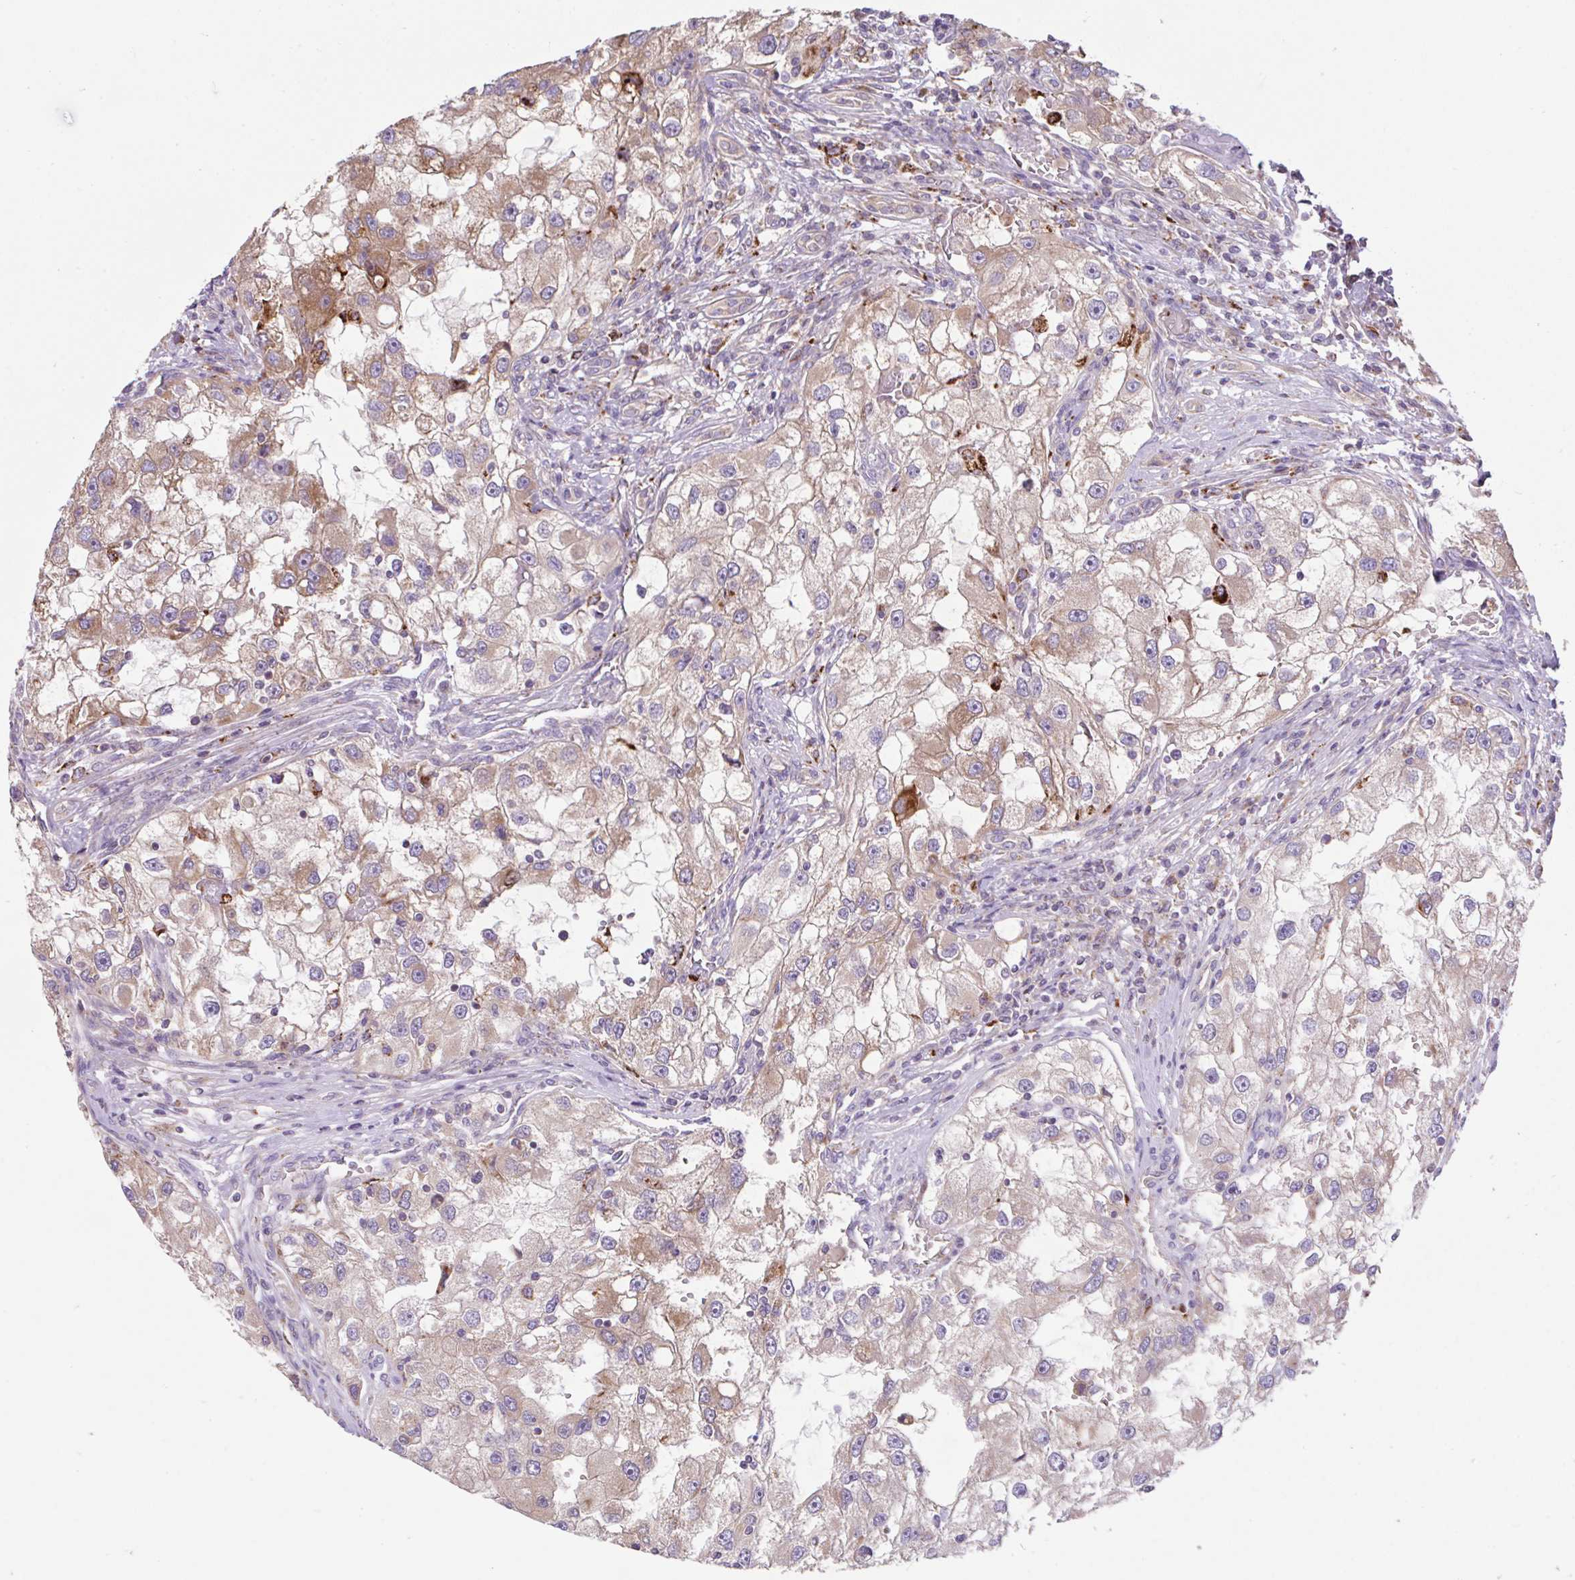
{"staining": {"intensity": "moderate", "quantity": "25%-75%", "location": "cytoplasmic/membranous"}, "tissue": "renal cancer", "cell_type": "Tumor cells", "image_type": "cancer", "snomed": [{"axis": "morphology", "description": "Adenocarcinoma, NOS"}, {"axis": "topography", "description": "Kidney"}], "caption": "There is medium levels of moderate cytoplasmic/membranous expression in tumor cells of renal cancer (adenocarcinoma), as demonstrated by immunohistochemical staining (brown color).", "gene": "RALBP1", "patient": {"sex": "male", "age": 63}}